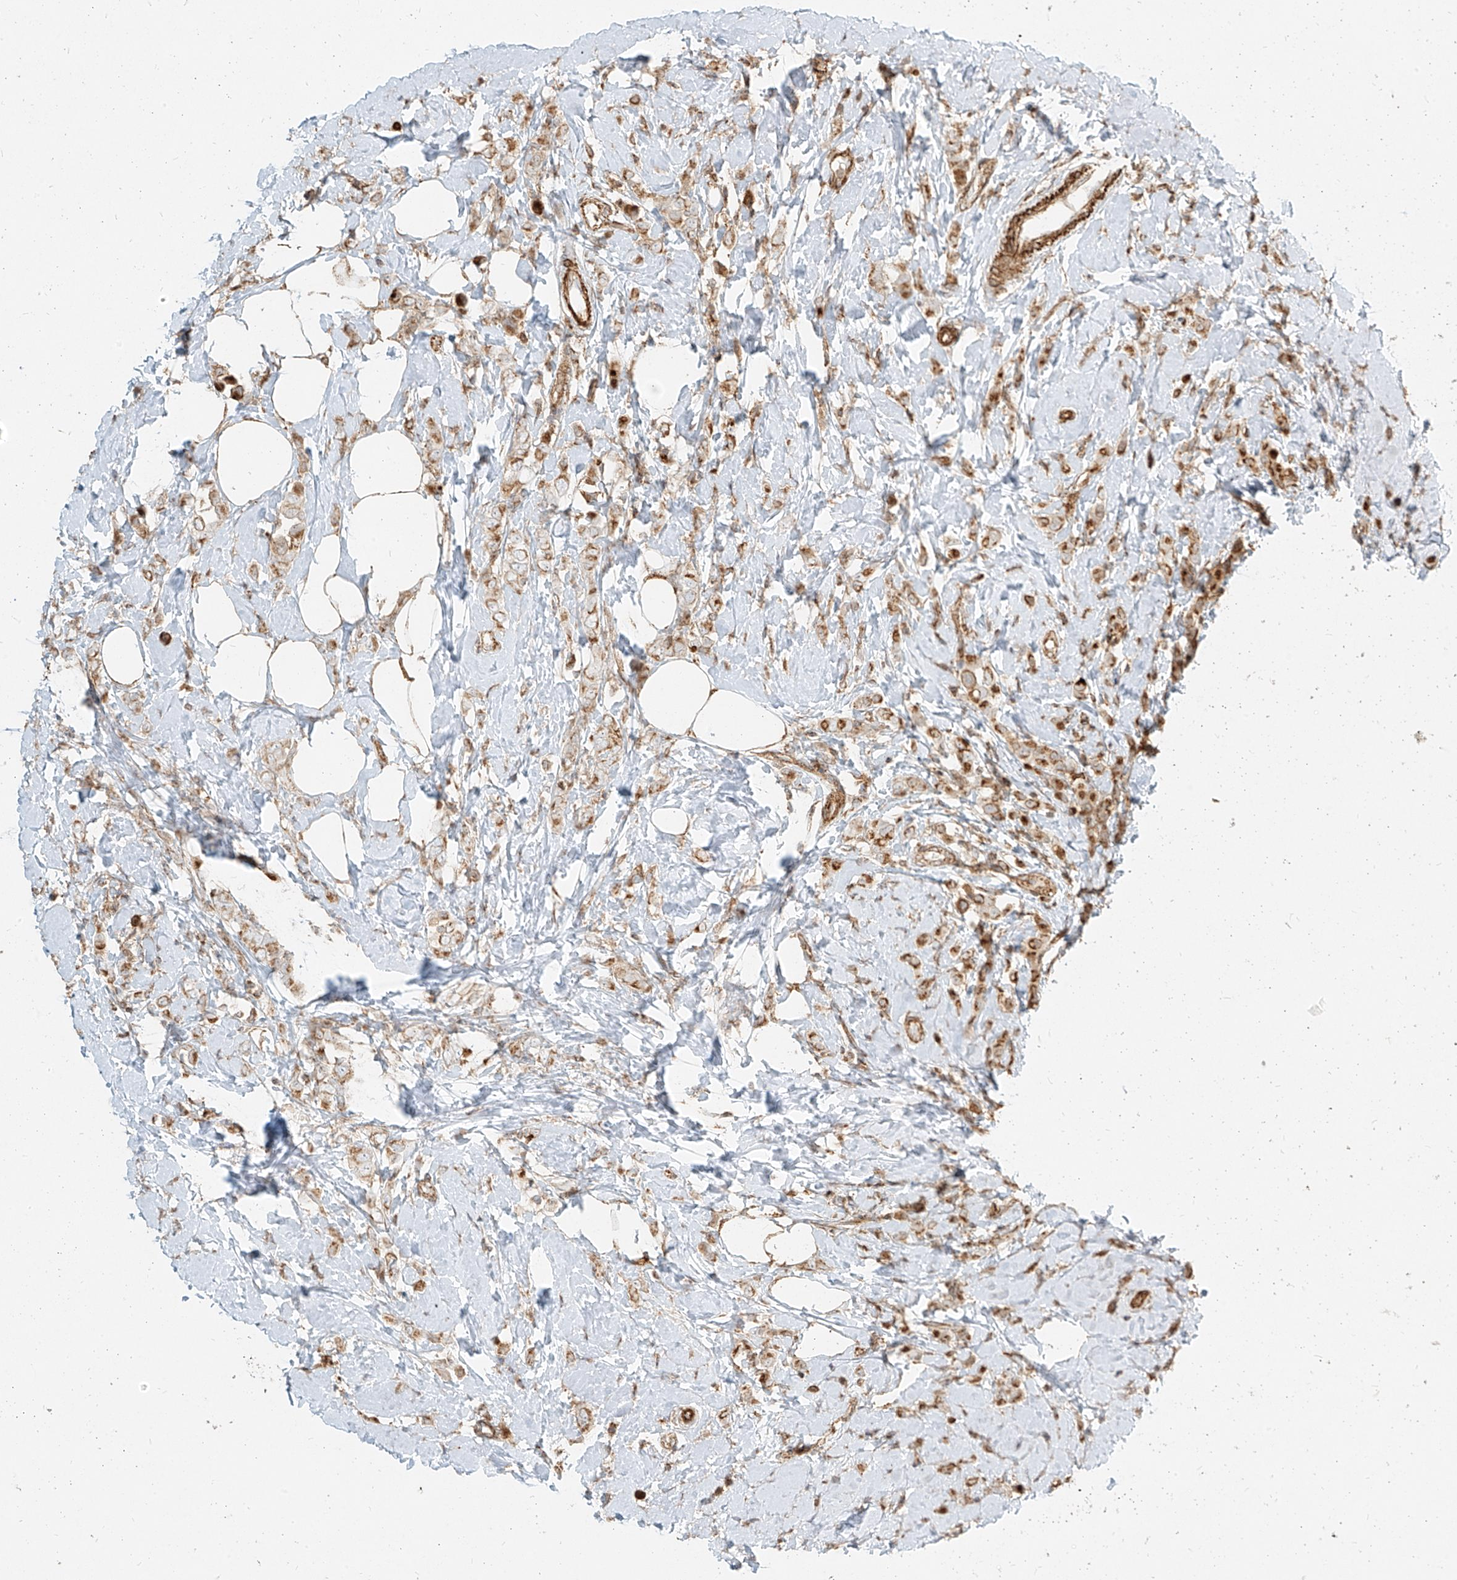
{"staining": {"intensity": "moderate", "quantity": "25%-75%", "location": "cytoplasmic/membranous"}, "tissue": "breast cancer", "cell_type": "Tumor cells", "image_type": "cancer", "snomed": [{"axis": "morphology", "description": "Lobular carcinoma"}, {"axis": "topography", "description": "Breast"}], "caption": "Protein staining by immunohistochemistry (IHC) exhibits moderate cytoplasmic/membranous staining in about 25%-75% of tumor cells in lobular carcinoma (breast).", "gene": "MTX2", "patient": {"sex": "female", "age": 47}}